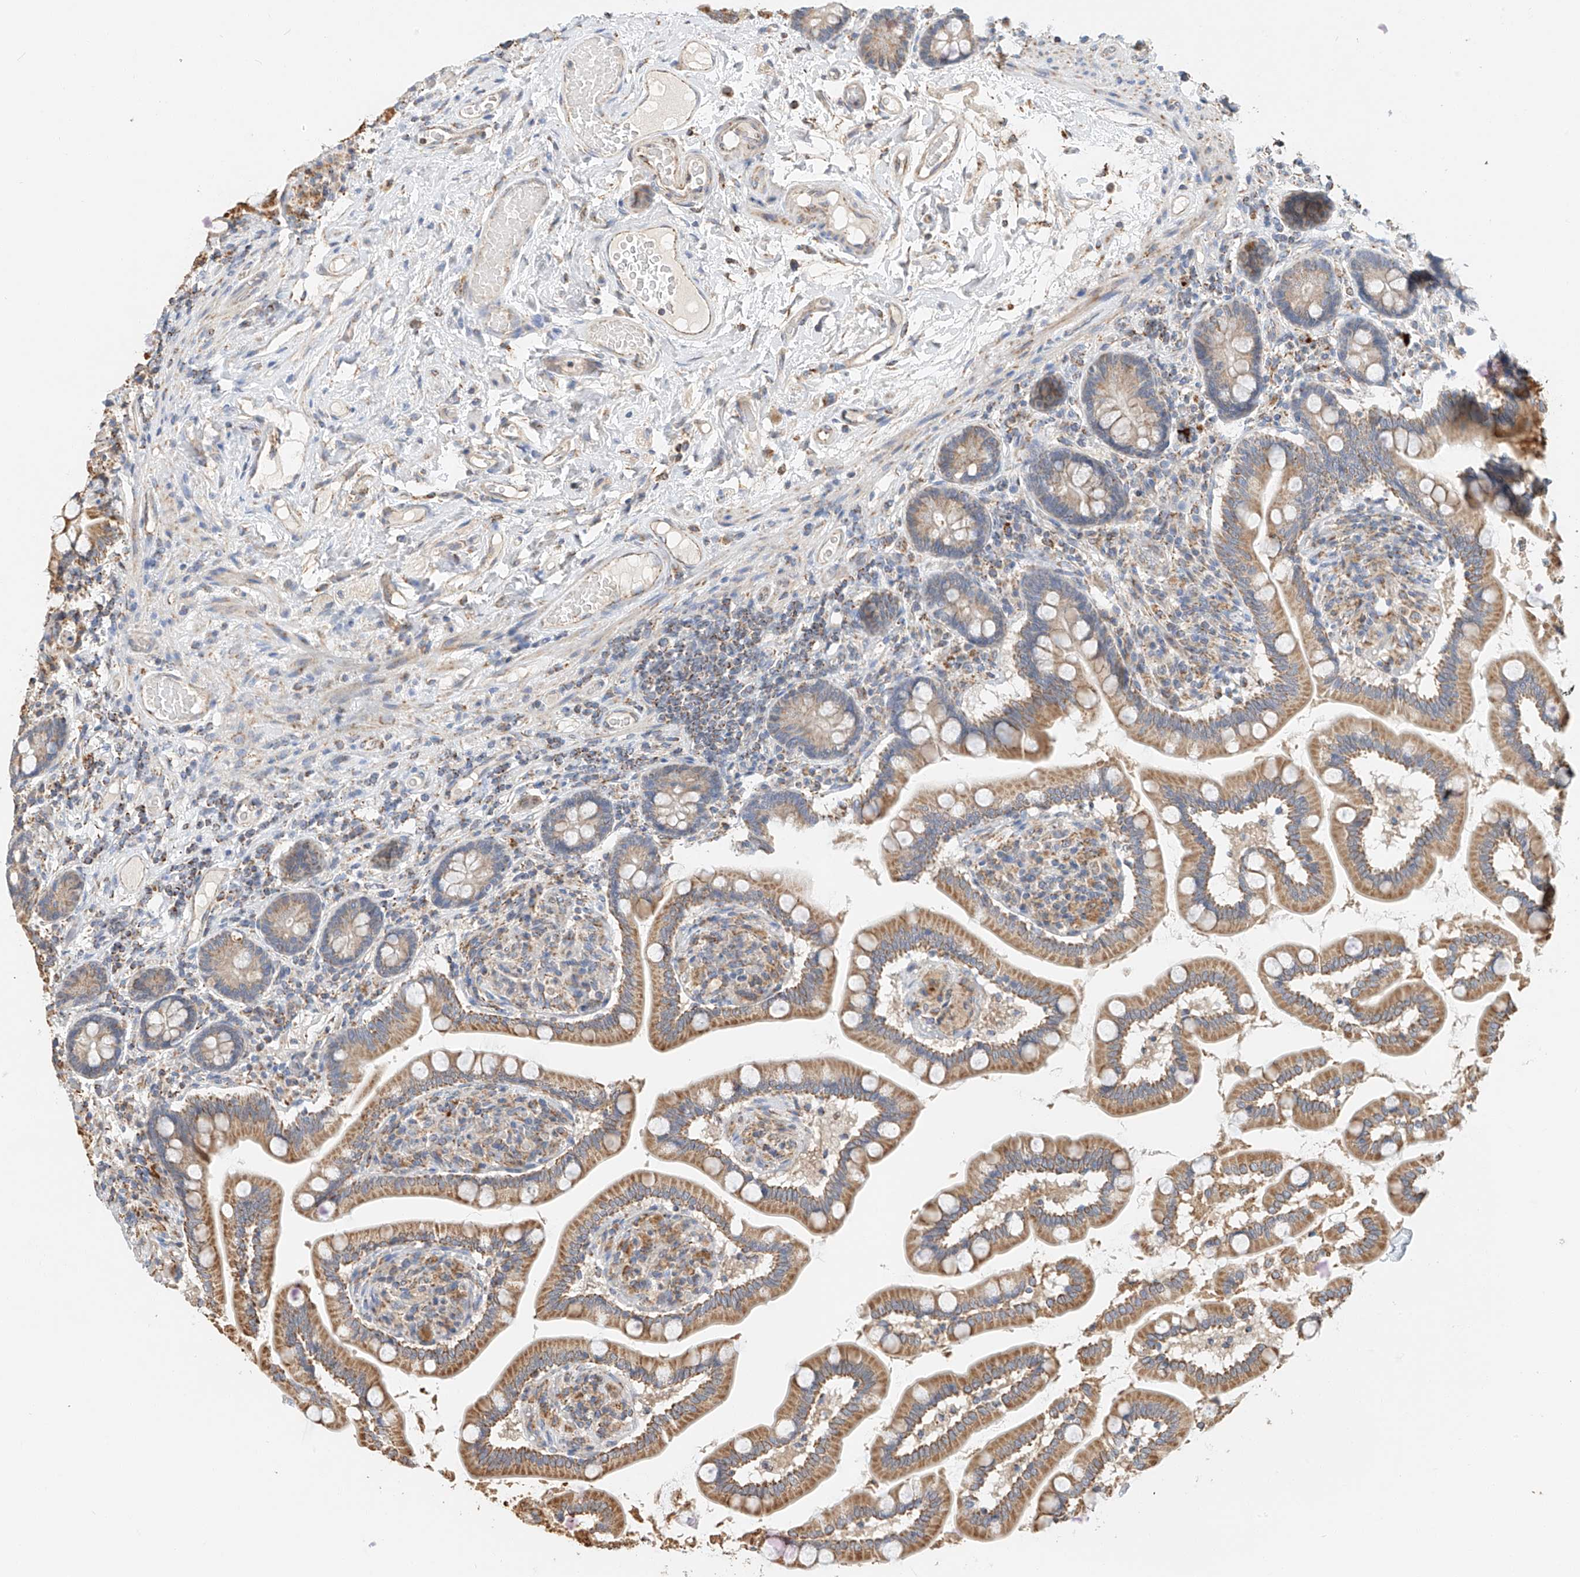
{"staining": {"intensity": "moderate", "quantity": ">75%", "location": "cytoplasmic/membranous"}, "tissue": "small intestine", "cell_type": "Glandular cells", "image_type": "normal", "snomed": [{"axis": "morphology", "description": "Normal tissue, NOS"}, {"axis": "topography", "description": "Small intestine"}], "caption": "Protein positivity by immunohistochemistry (IHC) demonstrates moderate cytoplasmic/membranous staining in approximately >75% of glandular cells in benign small intestine.", "gene": "YIPF7", "patient": {"sex": "female", "age": 64}}